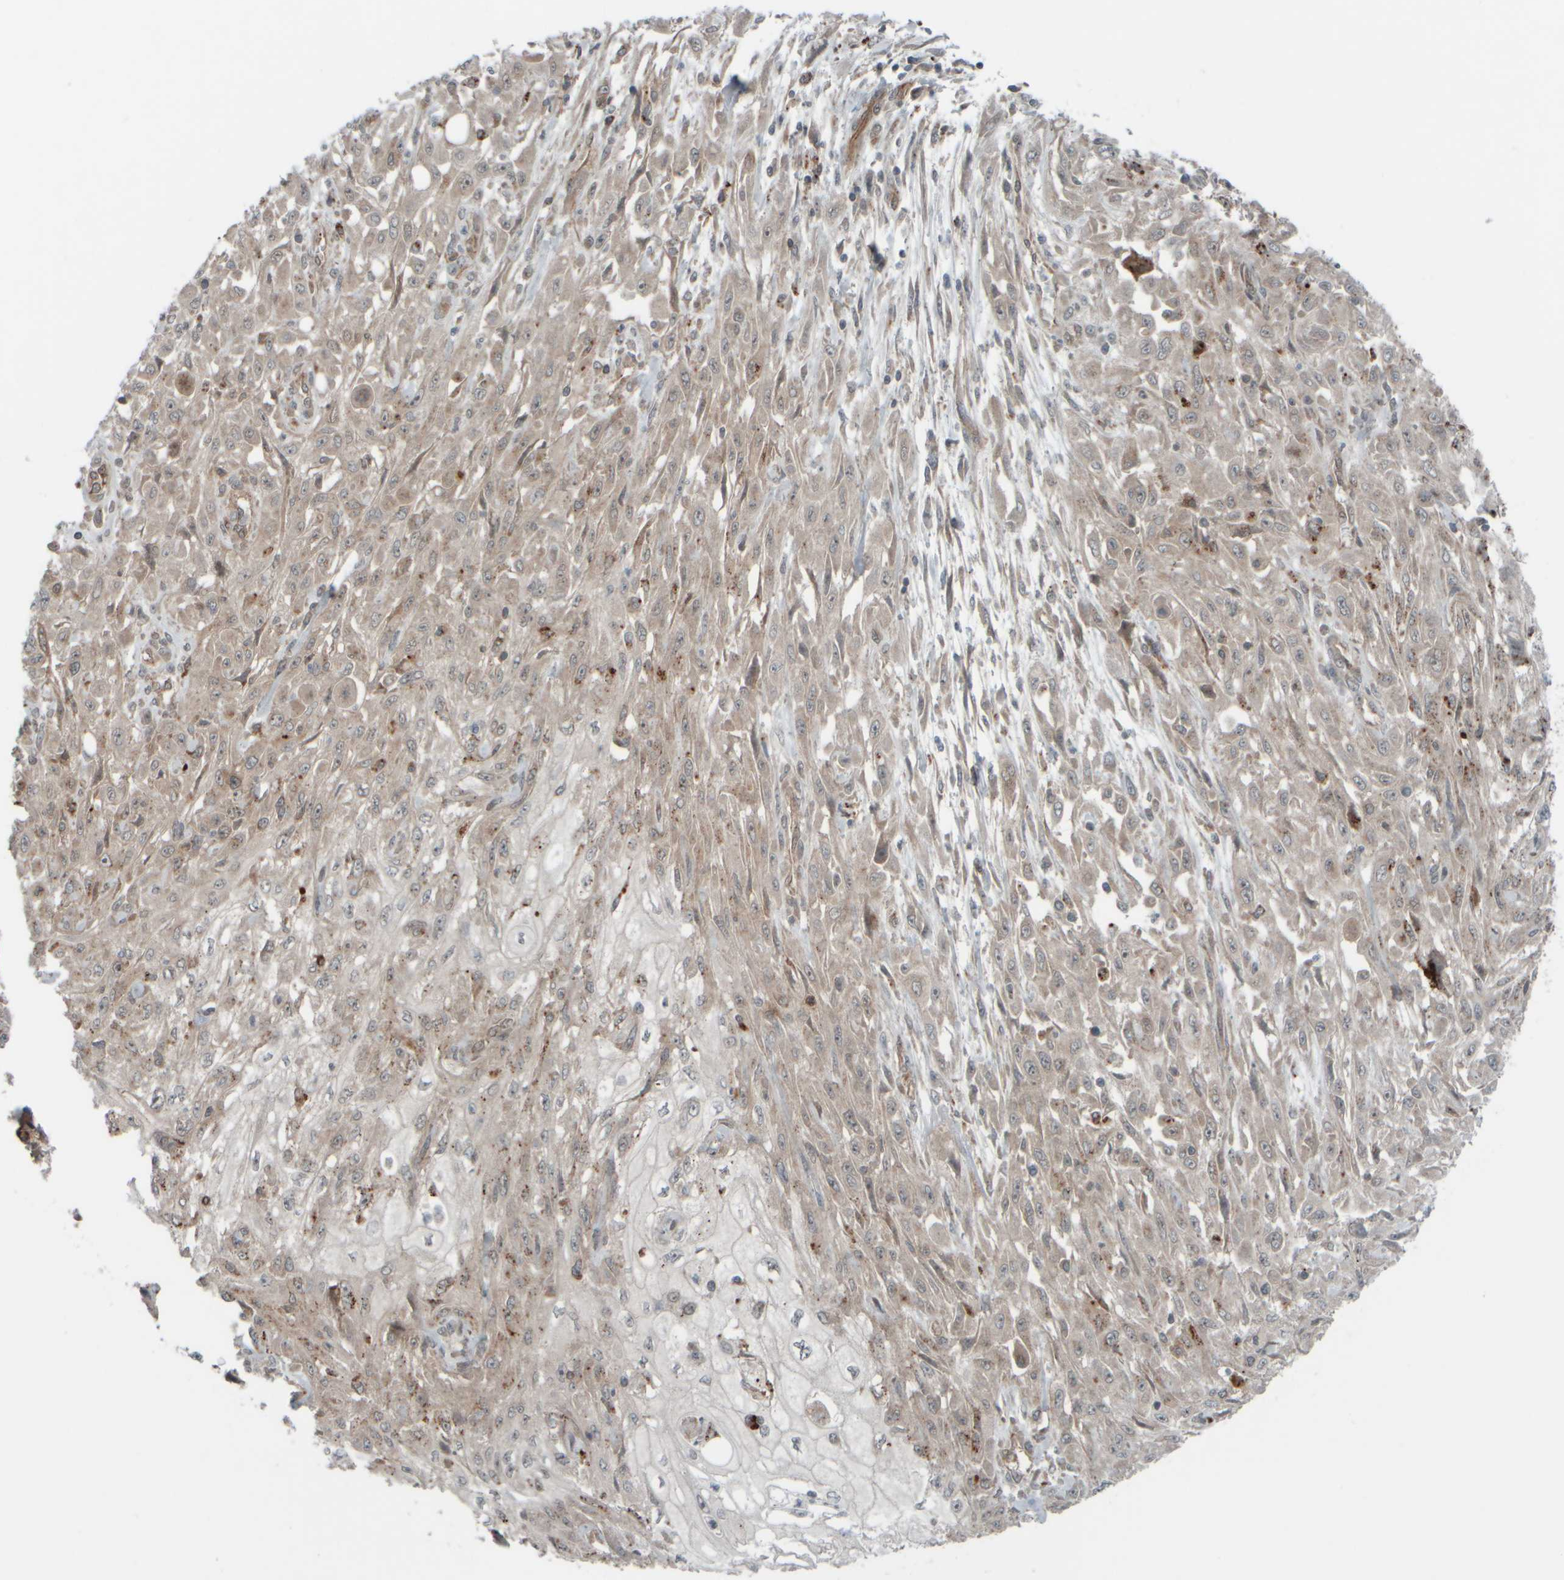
{"staining": {"intensity": "weak", "quantity": ">75%", "location": "cytoplasmic/membranous"}, "tissue": "skin cancer", "cell_type": "Tumor cells", "image_type": "cancer", "snomed": [{"axis": "morphology", "description": "Squamous cell carcinoma, NOS"}, {"axis": "morphology", "description": "Squamous cell carcinoma, metastatic, NOS"}, {"axis": "topography", "description": "Skin"}, {"axis": "topography", "description": "Lymph node"}], "caption": "Brown immunohistochemical staining in skin squamous cell carcinoma shows weak cytoplasmic/membranous positivity in about >75% of tumor cells.", "gene": "GIGYF1", "patient": {"sex": "male", "age": 75}}